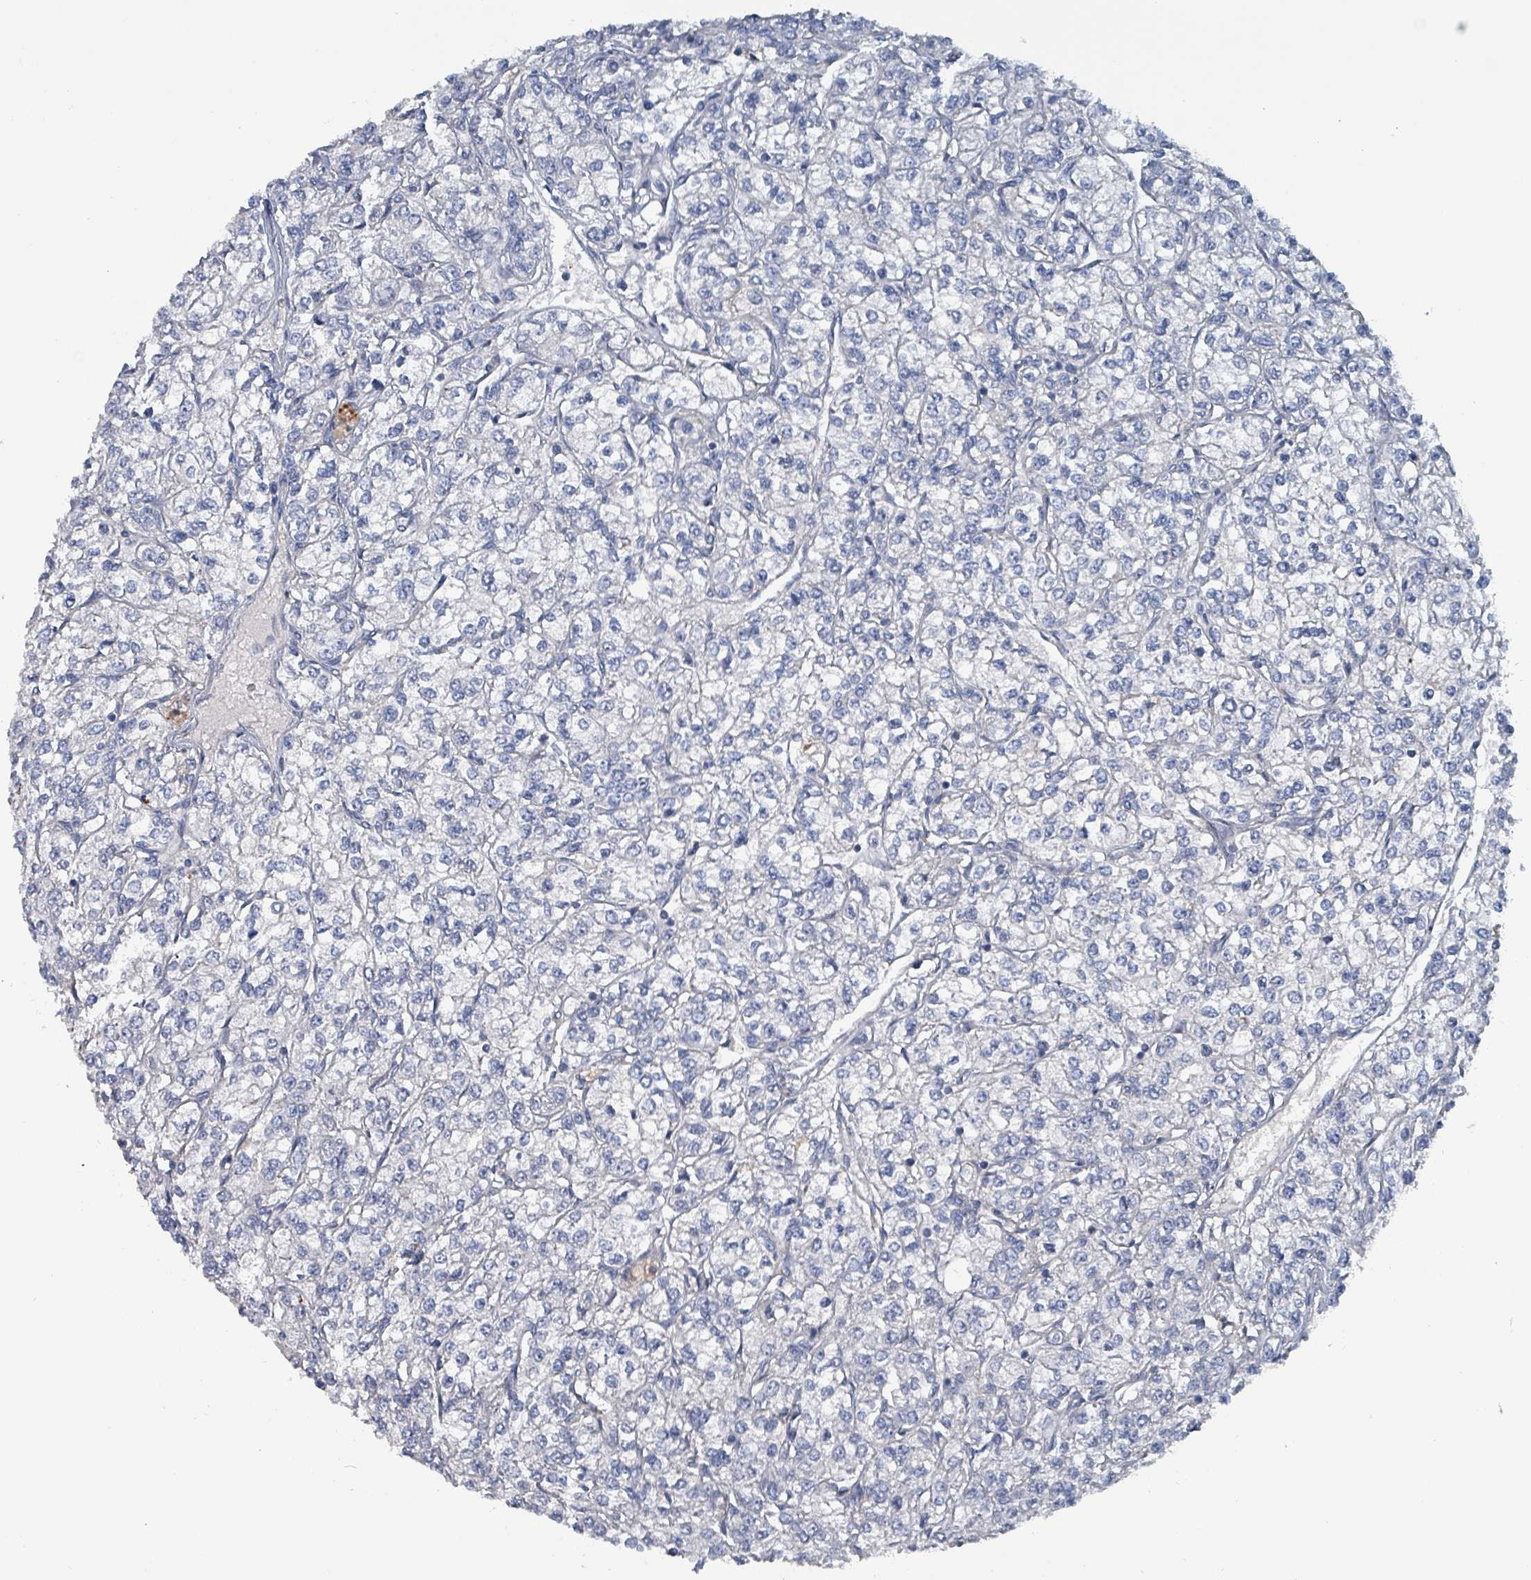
{"staining": {"intensity": "negative", "quantity": "none", "location": "none"}, "tissue": "renal cancer", "cell_type": "Tumor cells", "image_type": "cancer", "snomed": [{"axis": "morphology", "description": "Adenocarcinoma, NOS"}, {"axis": "topography", "description": "Kidney"}], "caption": "High power microscopy histopathology image of an IHC histopathology image of adenocarcinoma (renal), revealing no significant expression in tumor cells.", "gene": "TAAR5", "patient": {"sex": "male", "age": 80}}